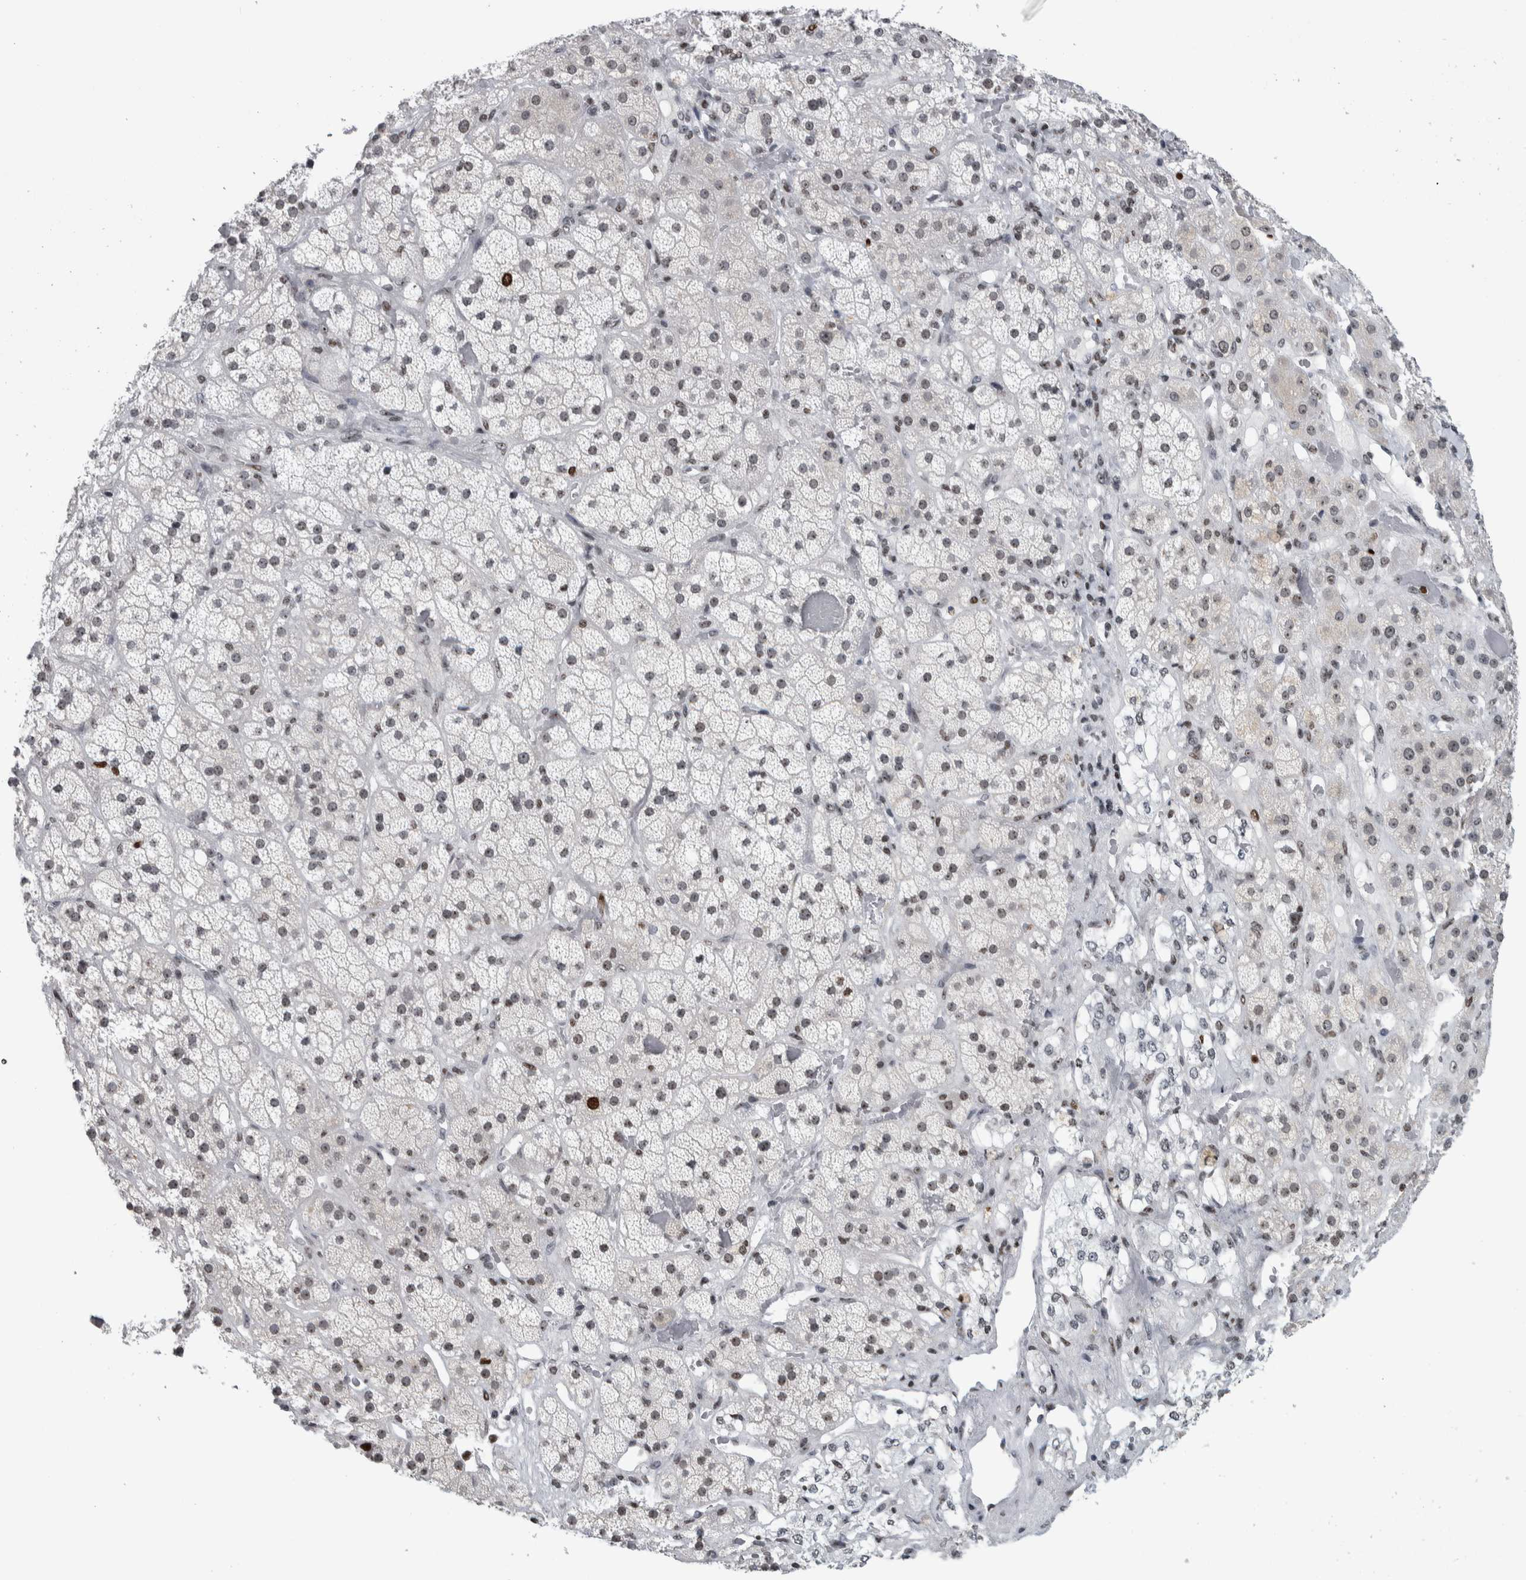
{"staining": {"intensity": "moderate", "quantity": "25%-75%", "location": "nuclear"}, "tissue": "adrenal gland", "cell_type": "Glandular cells", "image_type": "normal", "snomed": [{"axis": "morphology", "description": "Normal tissue, NOS"}, {"axis": "topography", "description": "Adrenal gland"}], "caption": "IHC histopathology image of benign human adrenal gland stained for a protein (brown), which demonstrates medium levels of moderate nuclear staining in approximately 25%-75% of glandular cells.", "gene": "TOP2B", "patient": {"sex": "male", "age": 57}}